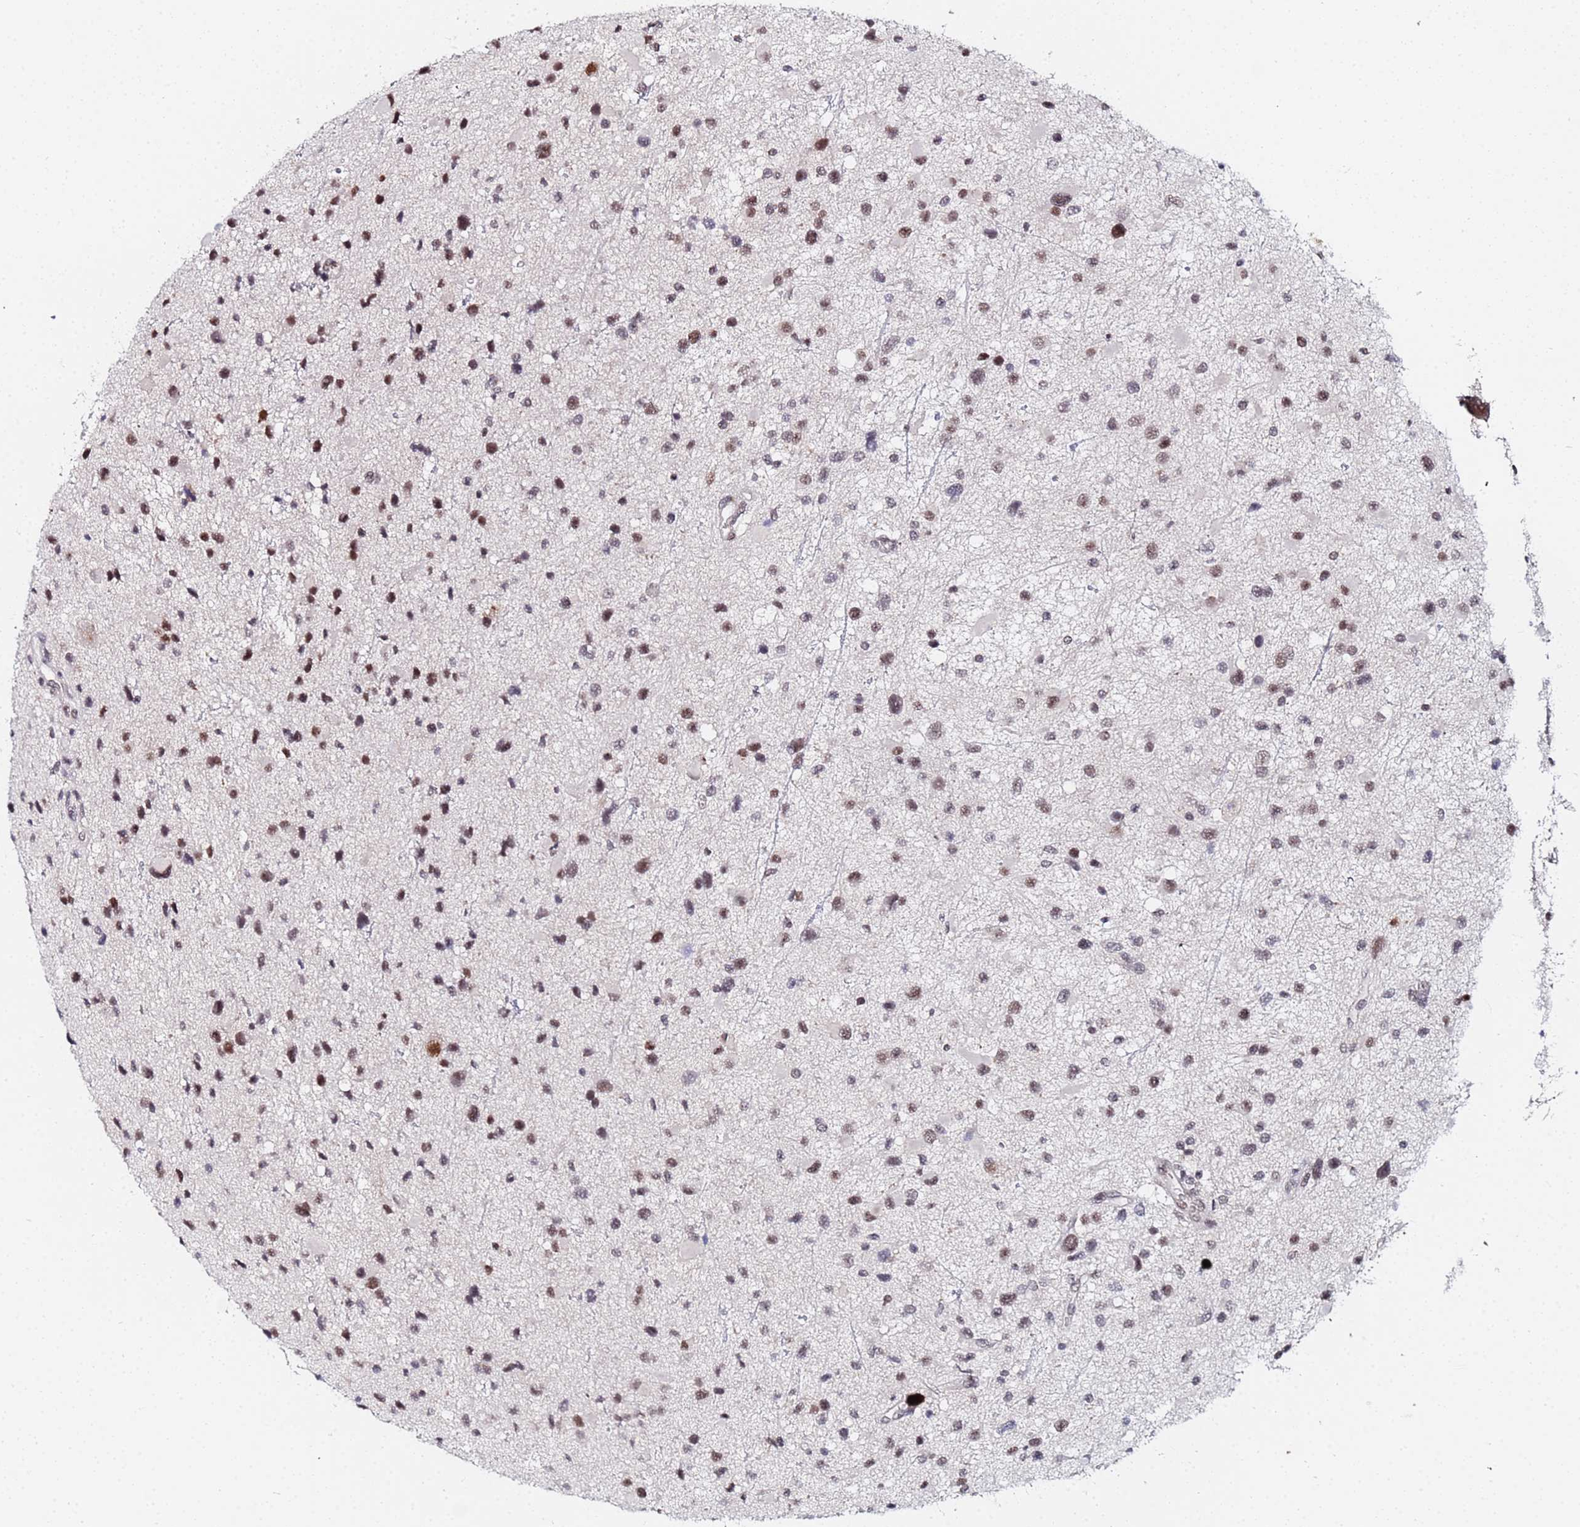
{"staining": {"intensity": "moderate", "quantity": ">75%", "location": "nuclear"}, "tissue": "glioma", "cell_type": "Tumor cells", "image_type": "cancer", "snomed": [{"axis": "morphology", "description": "Glioma, malignant, Low grade"}, {"axis": "topography", "description": "Brain"}], "caption": "Glioma tissue exhibits moderate nuclear positivity in approximately >75% of tumor cells", "gene": "MTCL1", "patient": {"sex": "female", "age": 32}}